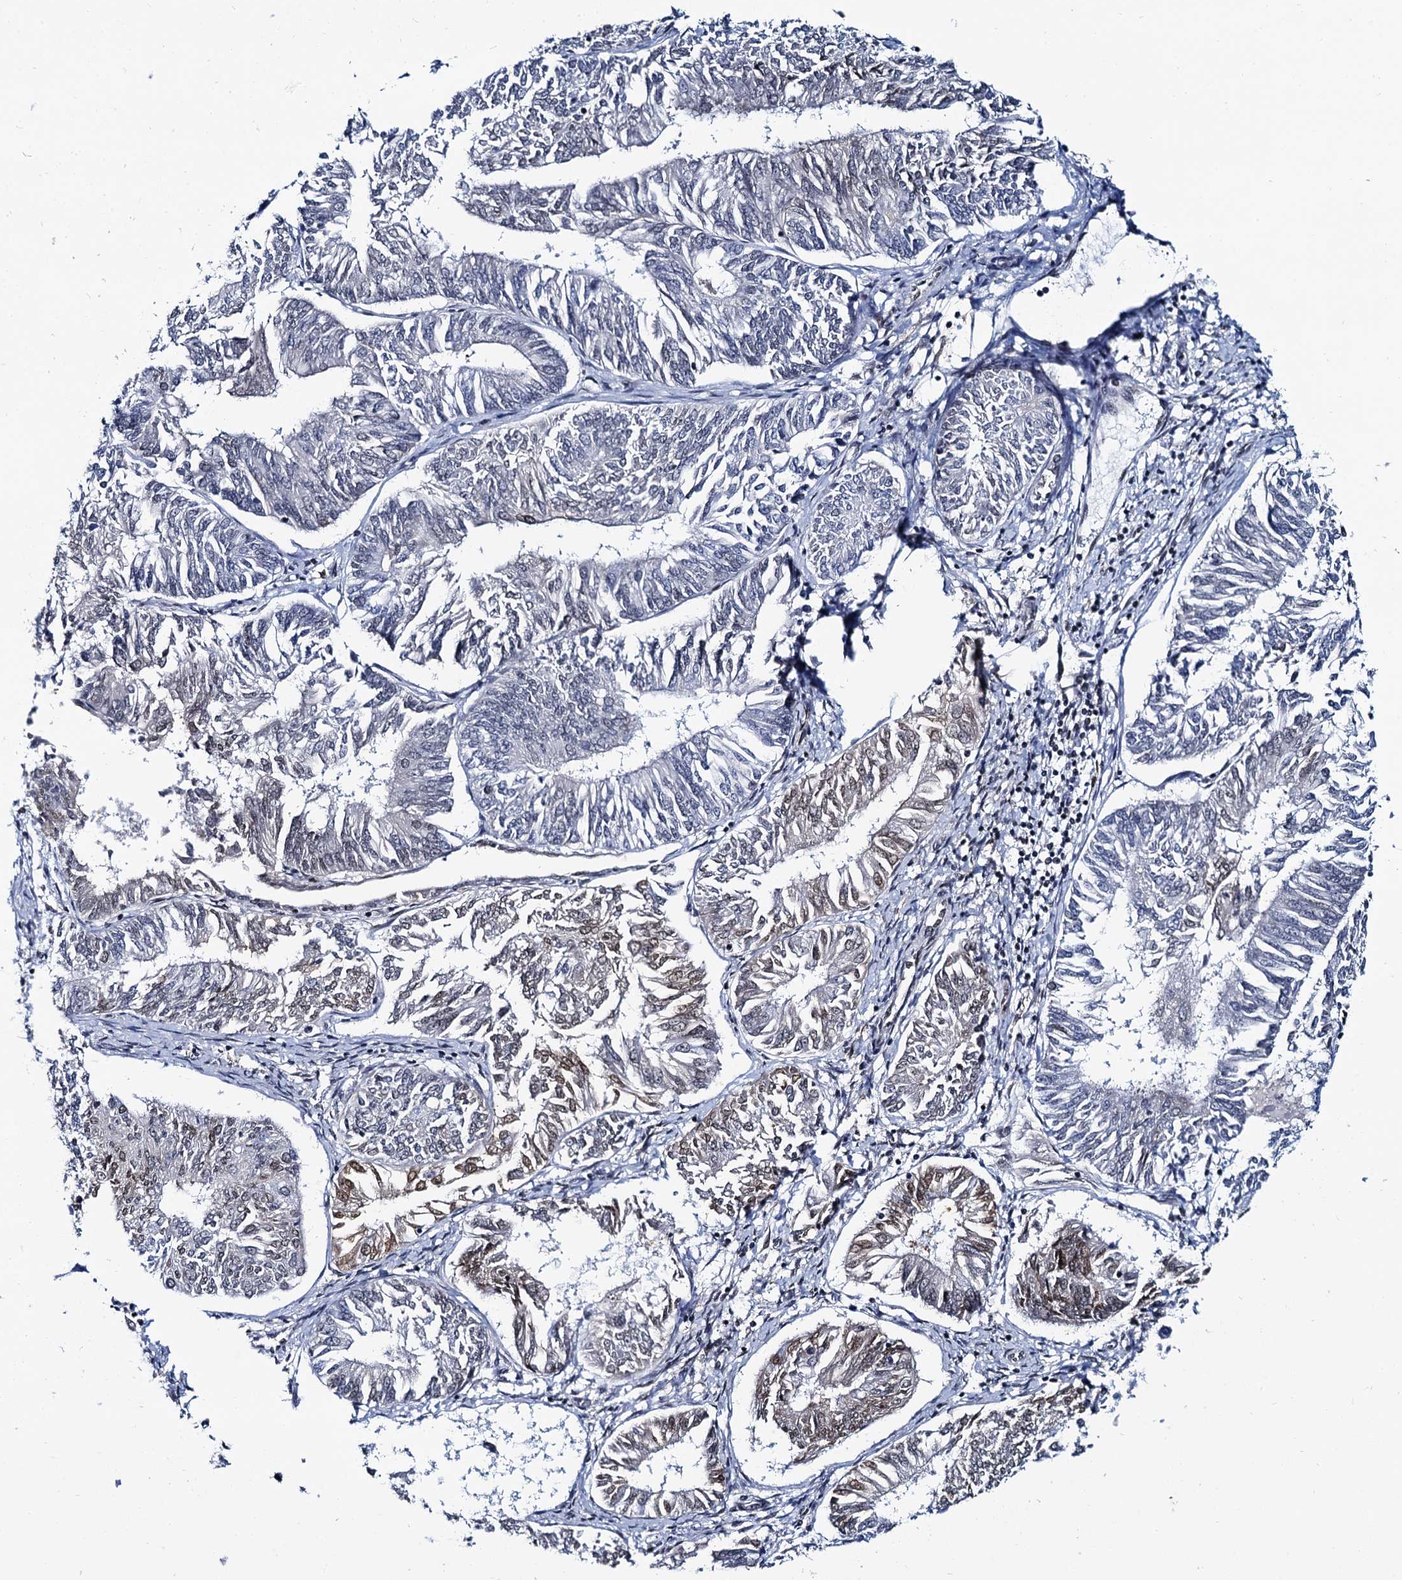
{"staining": {"intensity": "moderate", "quantity": "<25%", "location": "nuclear"}, "tissue": "endometrial cancer", "cell_type": "Tumor cells", "image_type": "cancer", "snomed": [{"axis": "morphology", "description": "Adenocarcinoma, NOS"}, {"axis": "topography", "description": "Endometrium"}], "caption": "This histopathology image displays adenocarcinoma (endometrial) stained with immunohistochemistry (IHC) to label a protein in brown. The nuclear of tumor cells show moderate positivity for the protein. Nuclei are counter-stained blue.", "gene": "CMAS", "patient": {"sex": "female", "age": 58}}